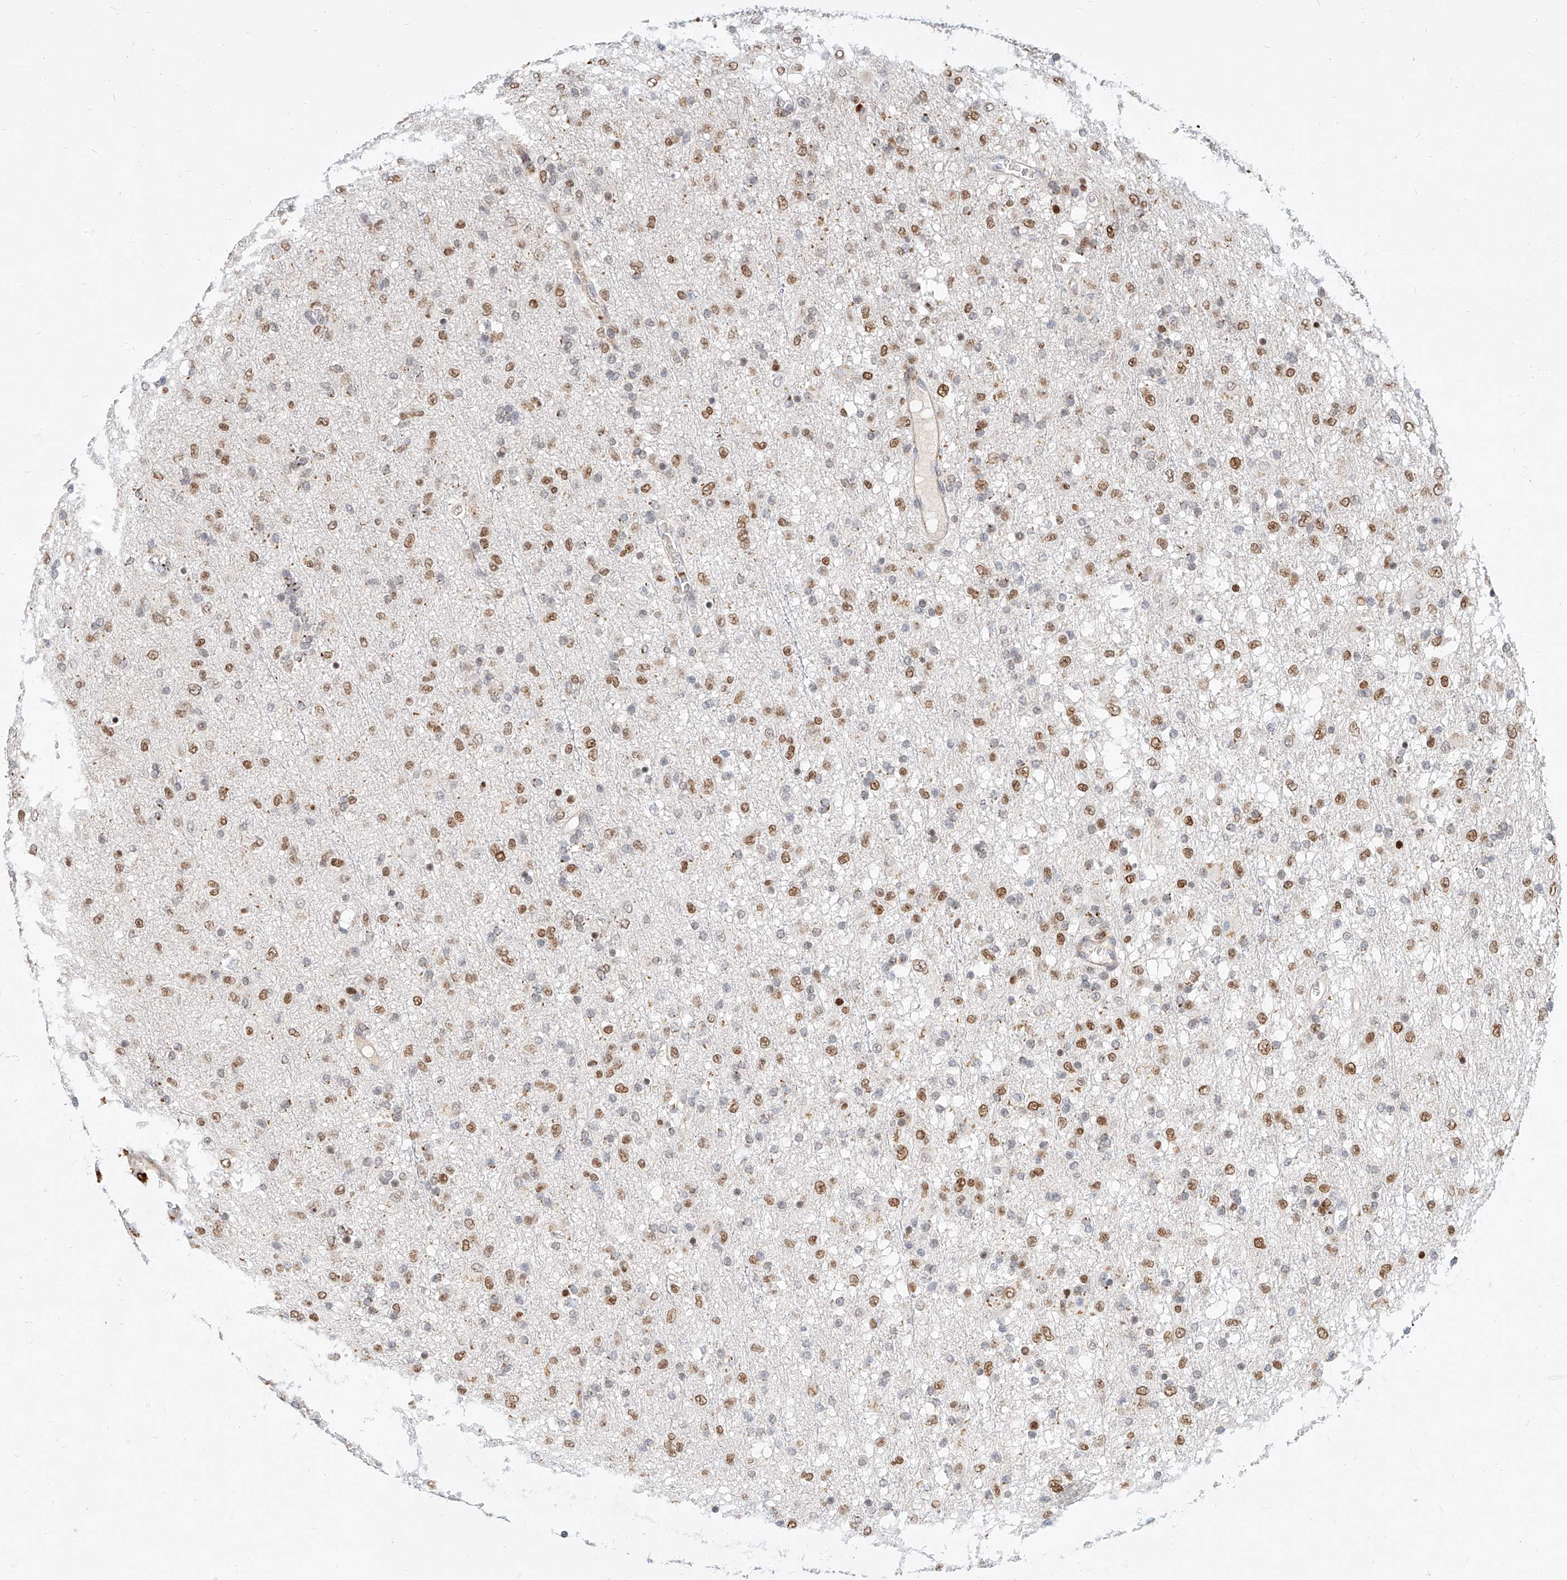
{"staining": {"intensity": "moderate", "quantity": "25%-75%", "location": "nuclear"}, "tissue": "glioma", "cell_type": "Tumor cells", "image_type": "cancer", "snomed": [{"axis": "morphology", "description": "Glioma, malignant, Low grade"}, {"axis": "topography", "description": "Brain"}], "caption": "Glioma was stained to show a protein in brown. There is medium levels of moderate nuclear expression in approximately 25%-75% of tumor cells.", "gene": "CBX8", "patient": {"sex": "male", "age": 65}}